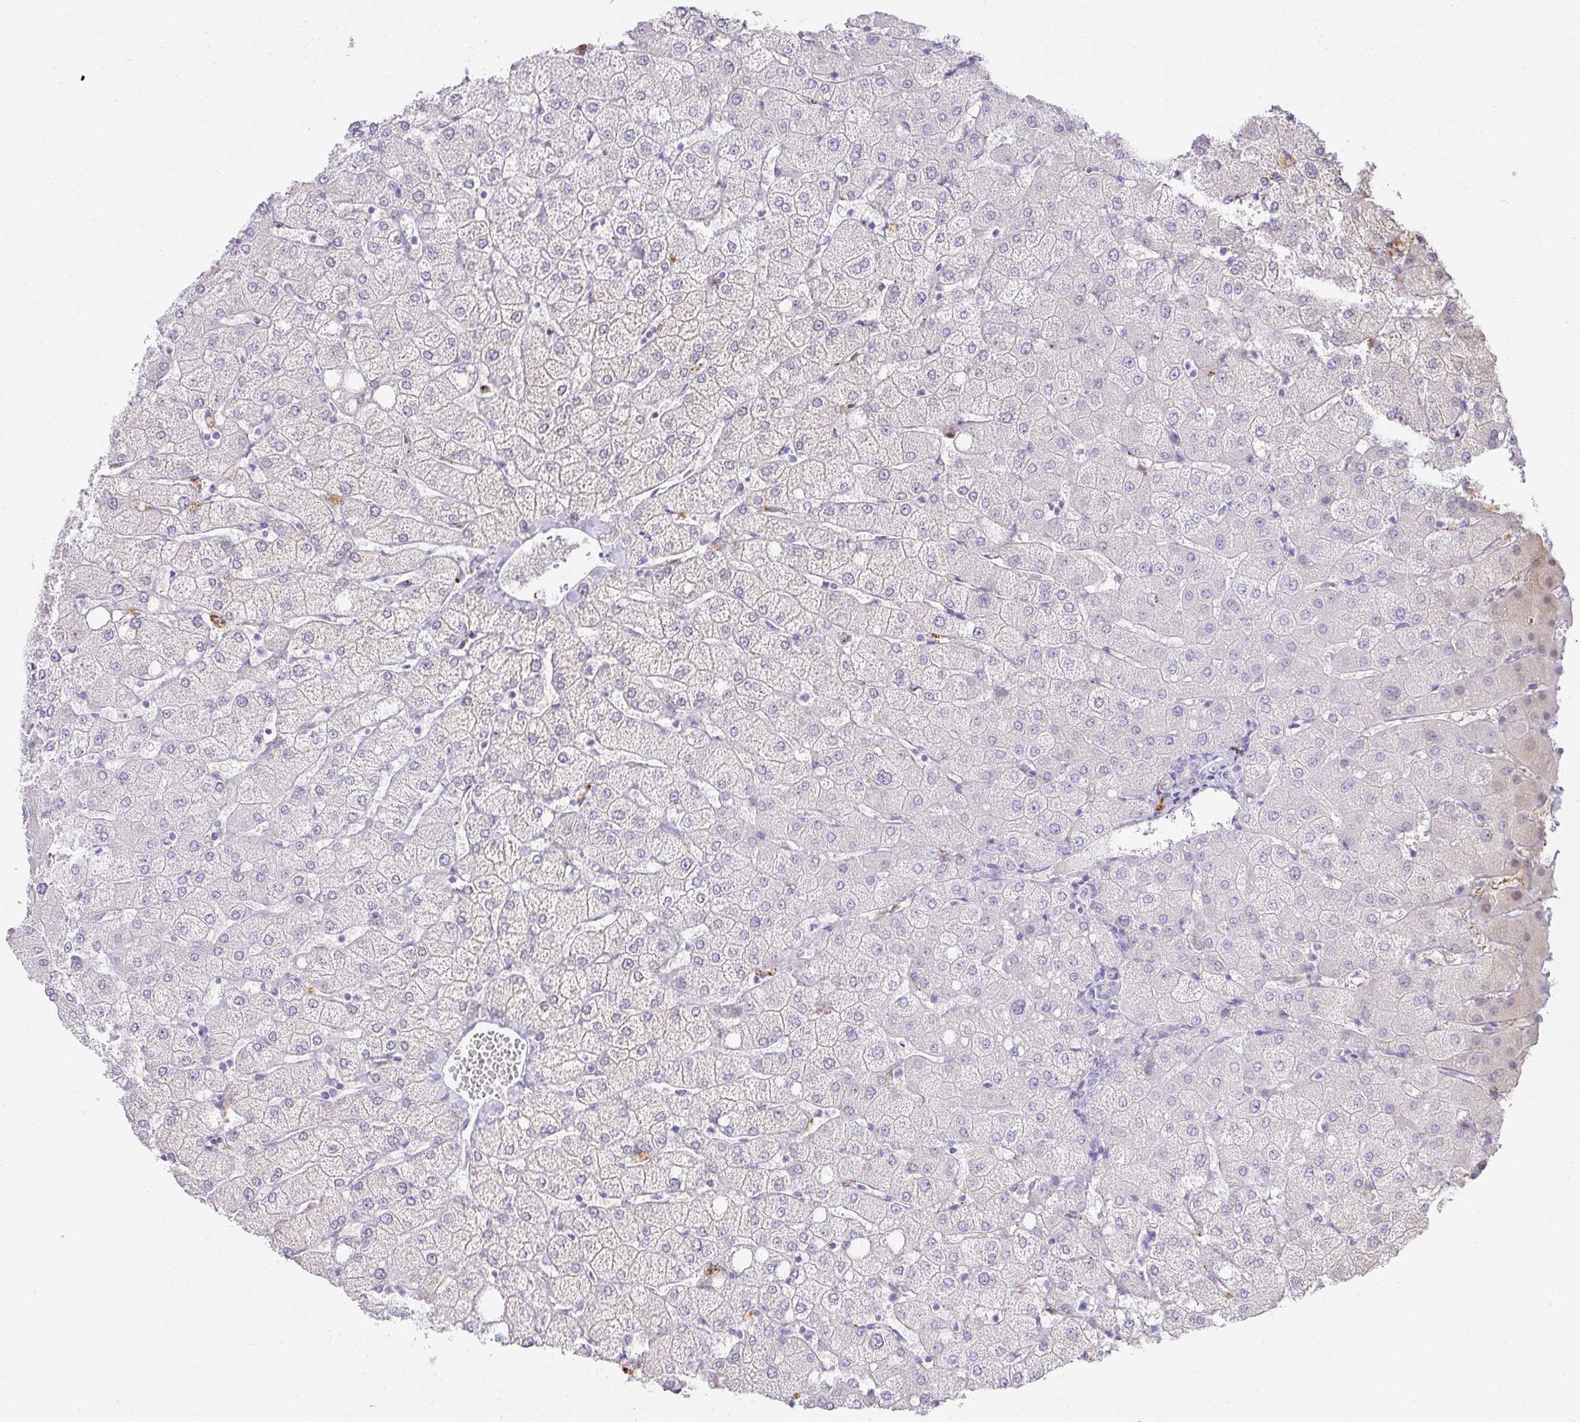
{"staining": {"intensity": "negative", "quantity": "none", "location": "none"}, "tissue": "liver", "cell_type": "Cholangiocytes", "image_type": "normal", "snomed": [{"axis": "morphology", "description": "Normal tissue, NOS"}, {"axis": "topography", "description": "Liver"}], "caption": "High power microscopy image of an immunohistochemistry (IHC) histopathology image of unremarkable liver, revealing no significant expression in cholangiocytes.", "gene": "OR5J2", "patient": {"sex": "female", "age": 54}}